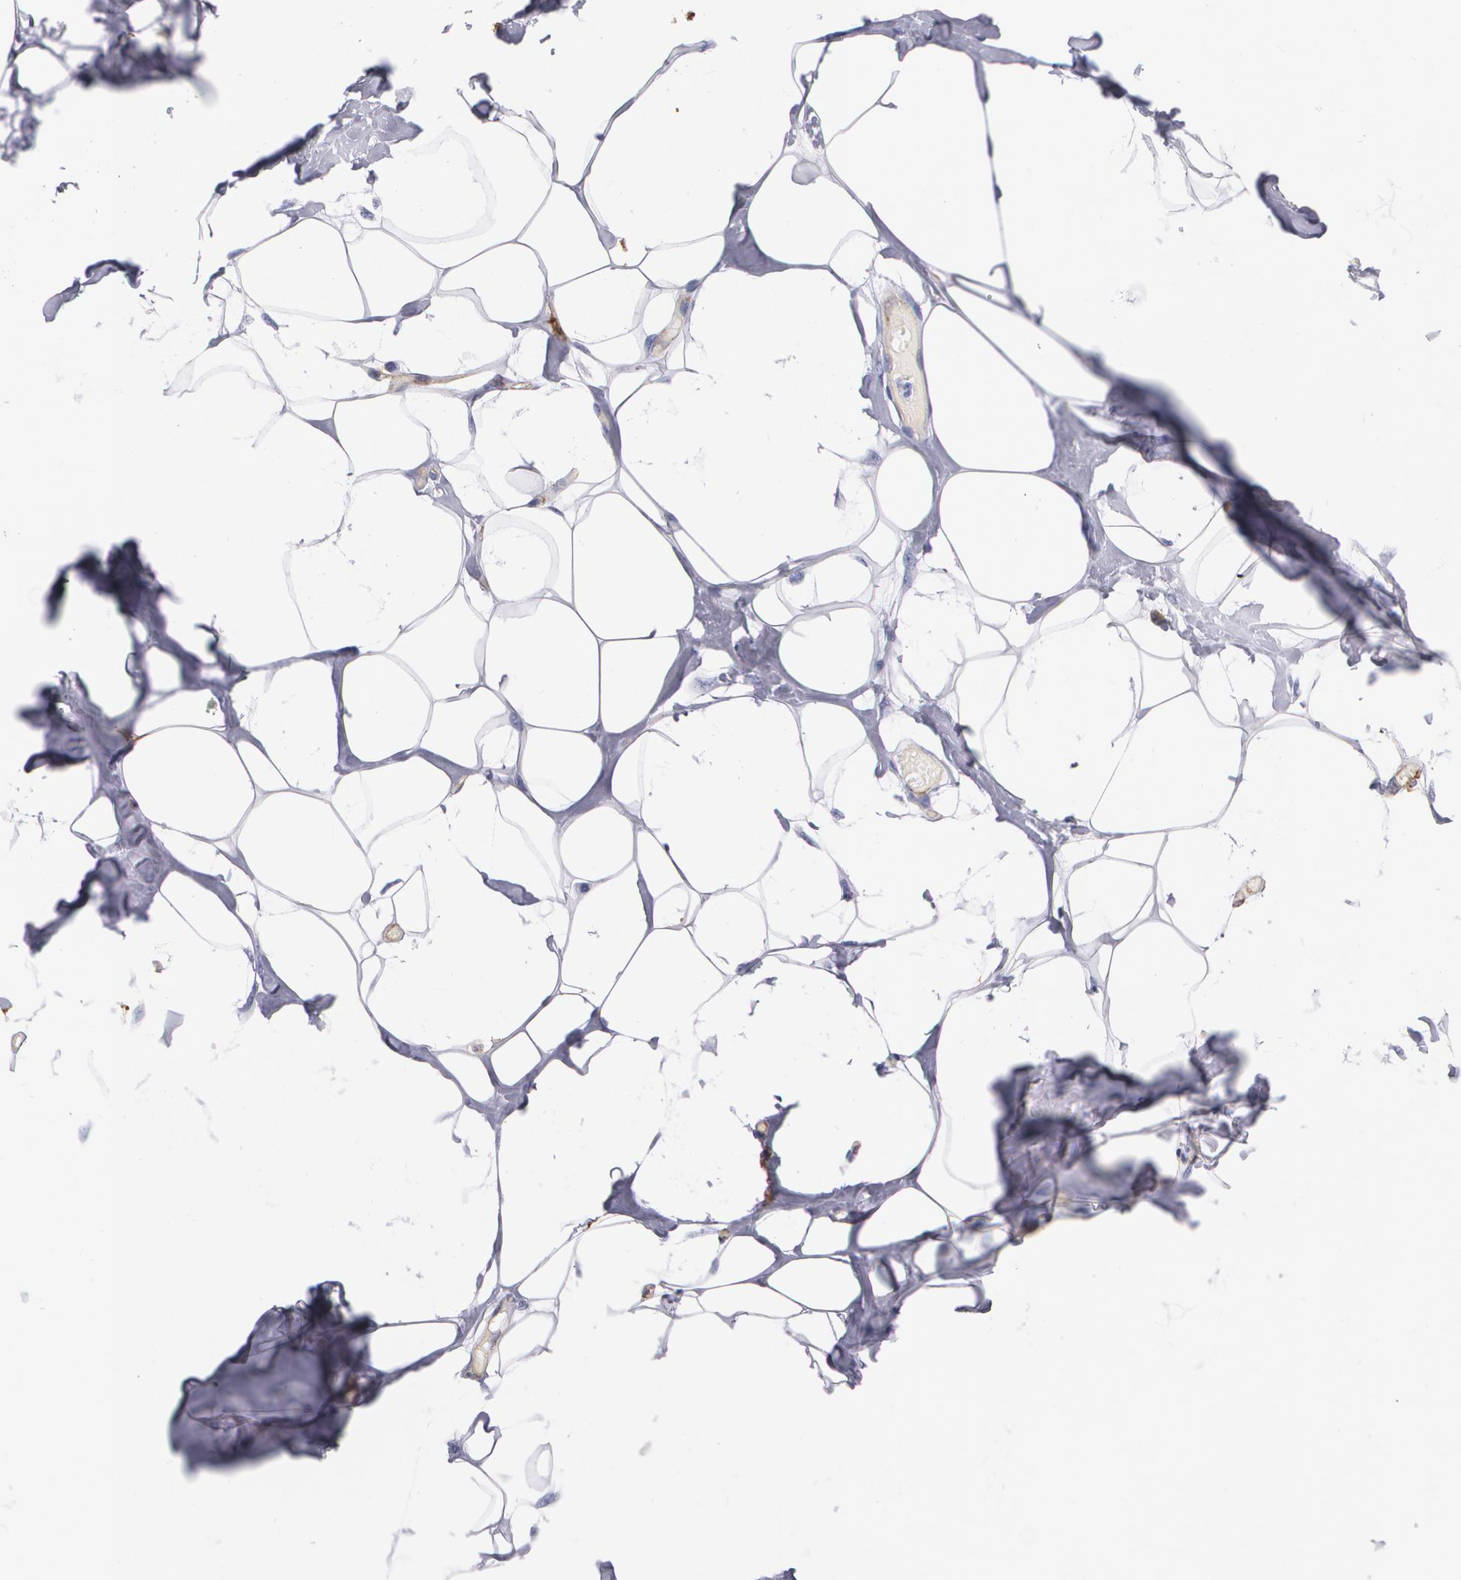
{"staining": {"intensity": "negative", "quantity": "none", "location": "none"}, "tissue": "breast", "cell_type": "Adipocytes", "image_type": "normal", "snomed": [{"axis": "morphology", "description": "Normal tissue, NOS"}, {"axis": "morphology", "description": "Fibrosis, NOS"}, {"axis": "topography", "description": "Breast"}], "caption": "The immunohistochemistry (IHC) photomicrograph has no significant positivity in adipocytes of breast. (Immunohistochemistry, brightfield microscopy, high magnification).", "gene": "HLA", "patient": {"sex": "female", "age": 39}}